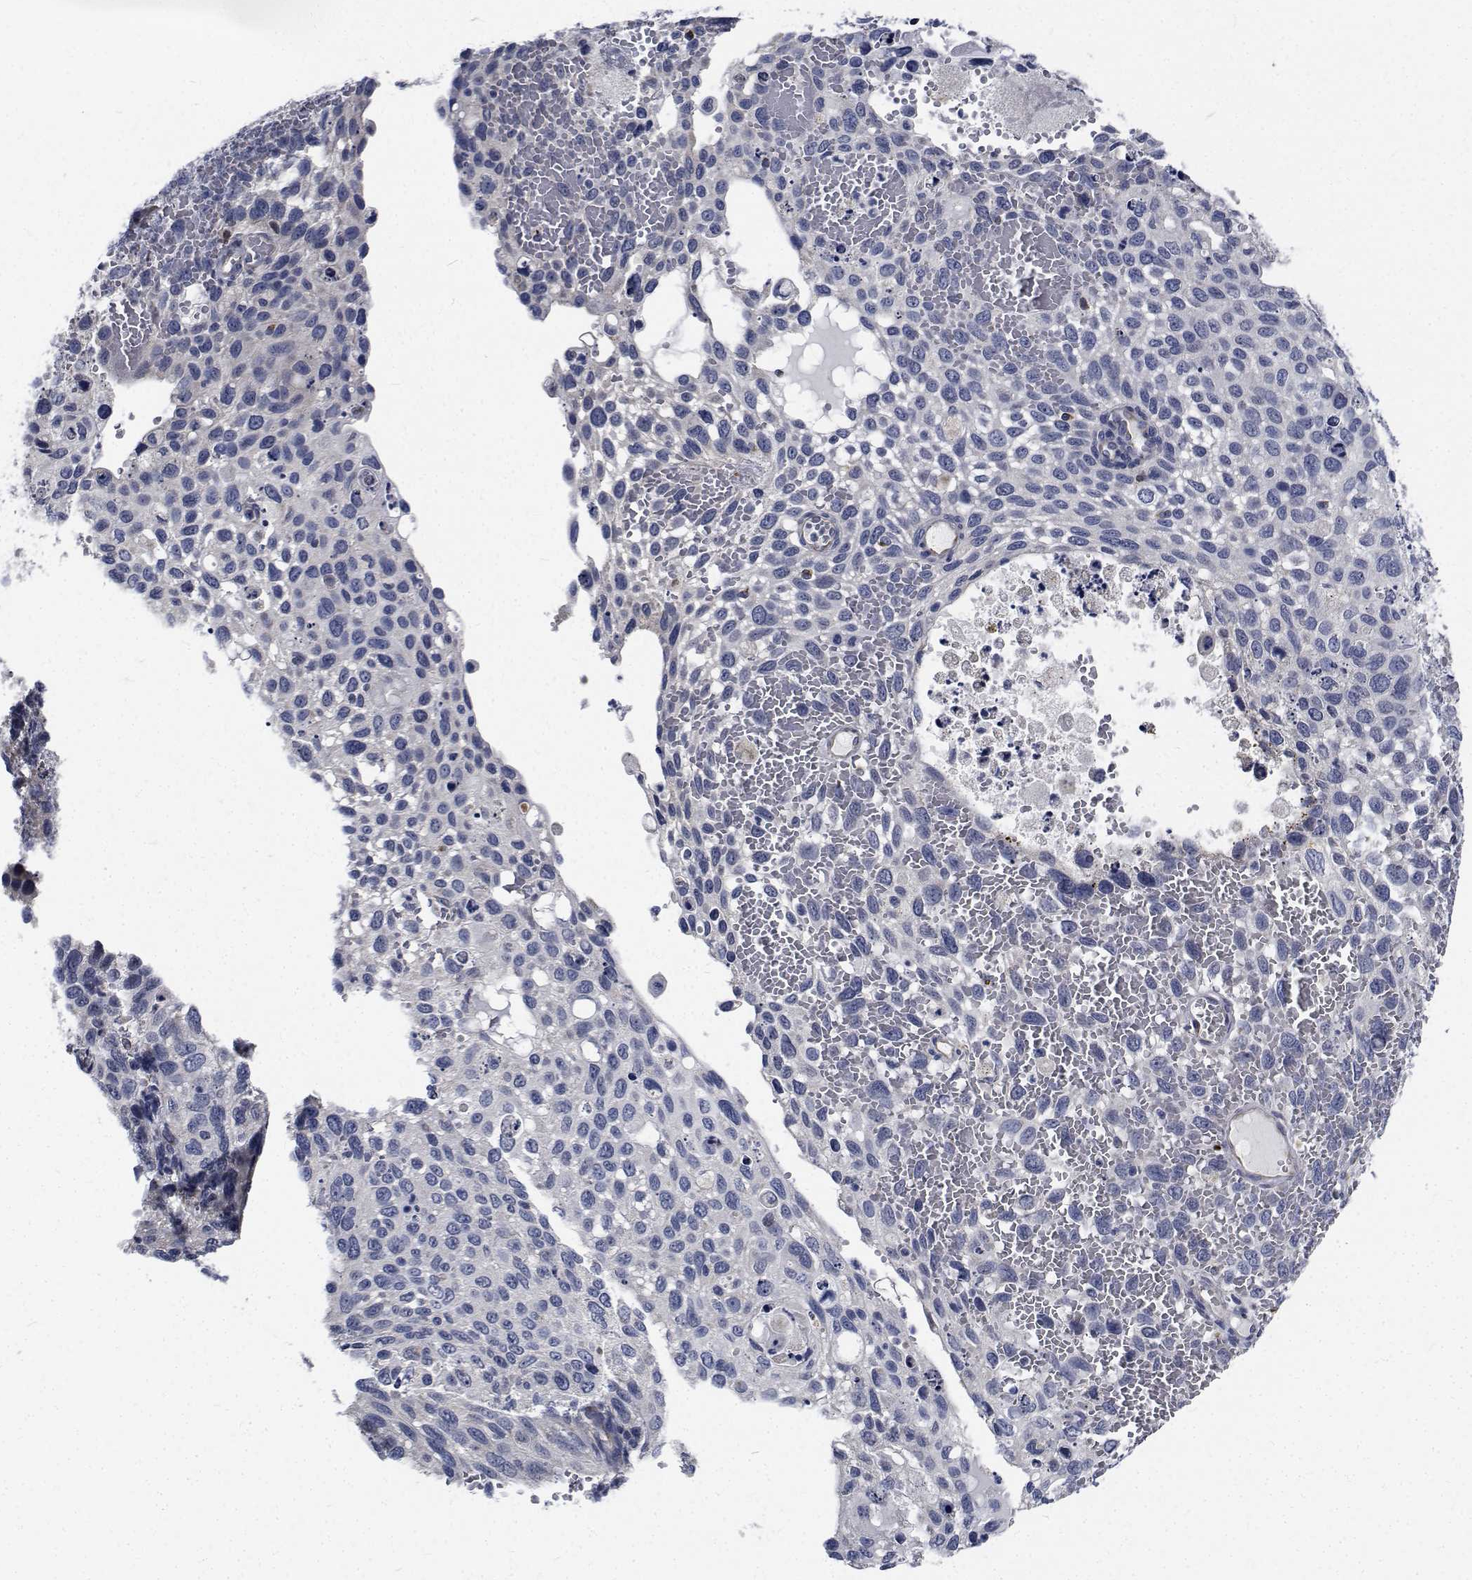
{"staining": {"intensity": "negative", "quantity": "none", "location": "none"}, "tissue": "cervical cancer", "cell_type": "Tumor cells", "image_type": "cancer", "snomed": [{"axis": "morphology", "description": "Squamous cell carcinoma, NOS"}, {"axis": "topography", "description": "Cervix"}], "caption": "Cervical cancer (squamous cell carcinoma) stained for a protein using immunohistochemistry (IHC) displays no positivity tumor cells.", "gene": "TTBK1", "patient": {"sex": "female", "age": 70}}